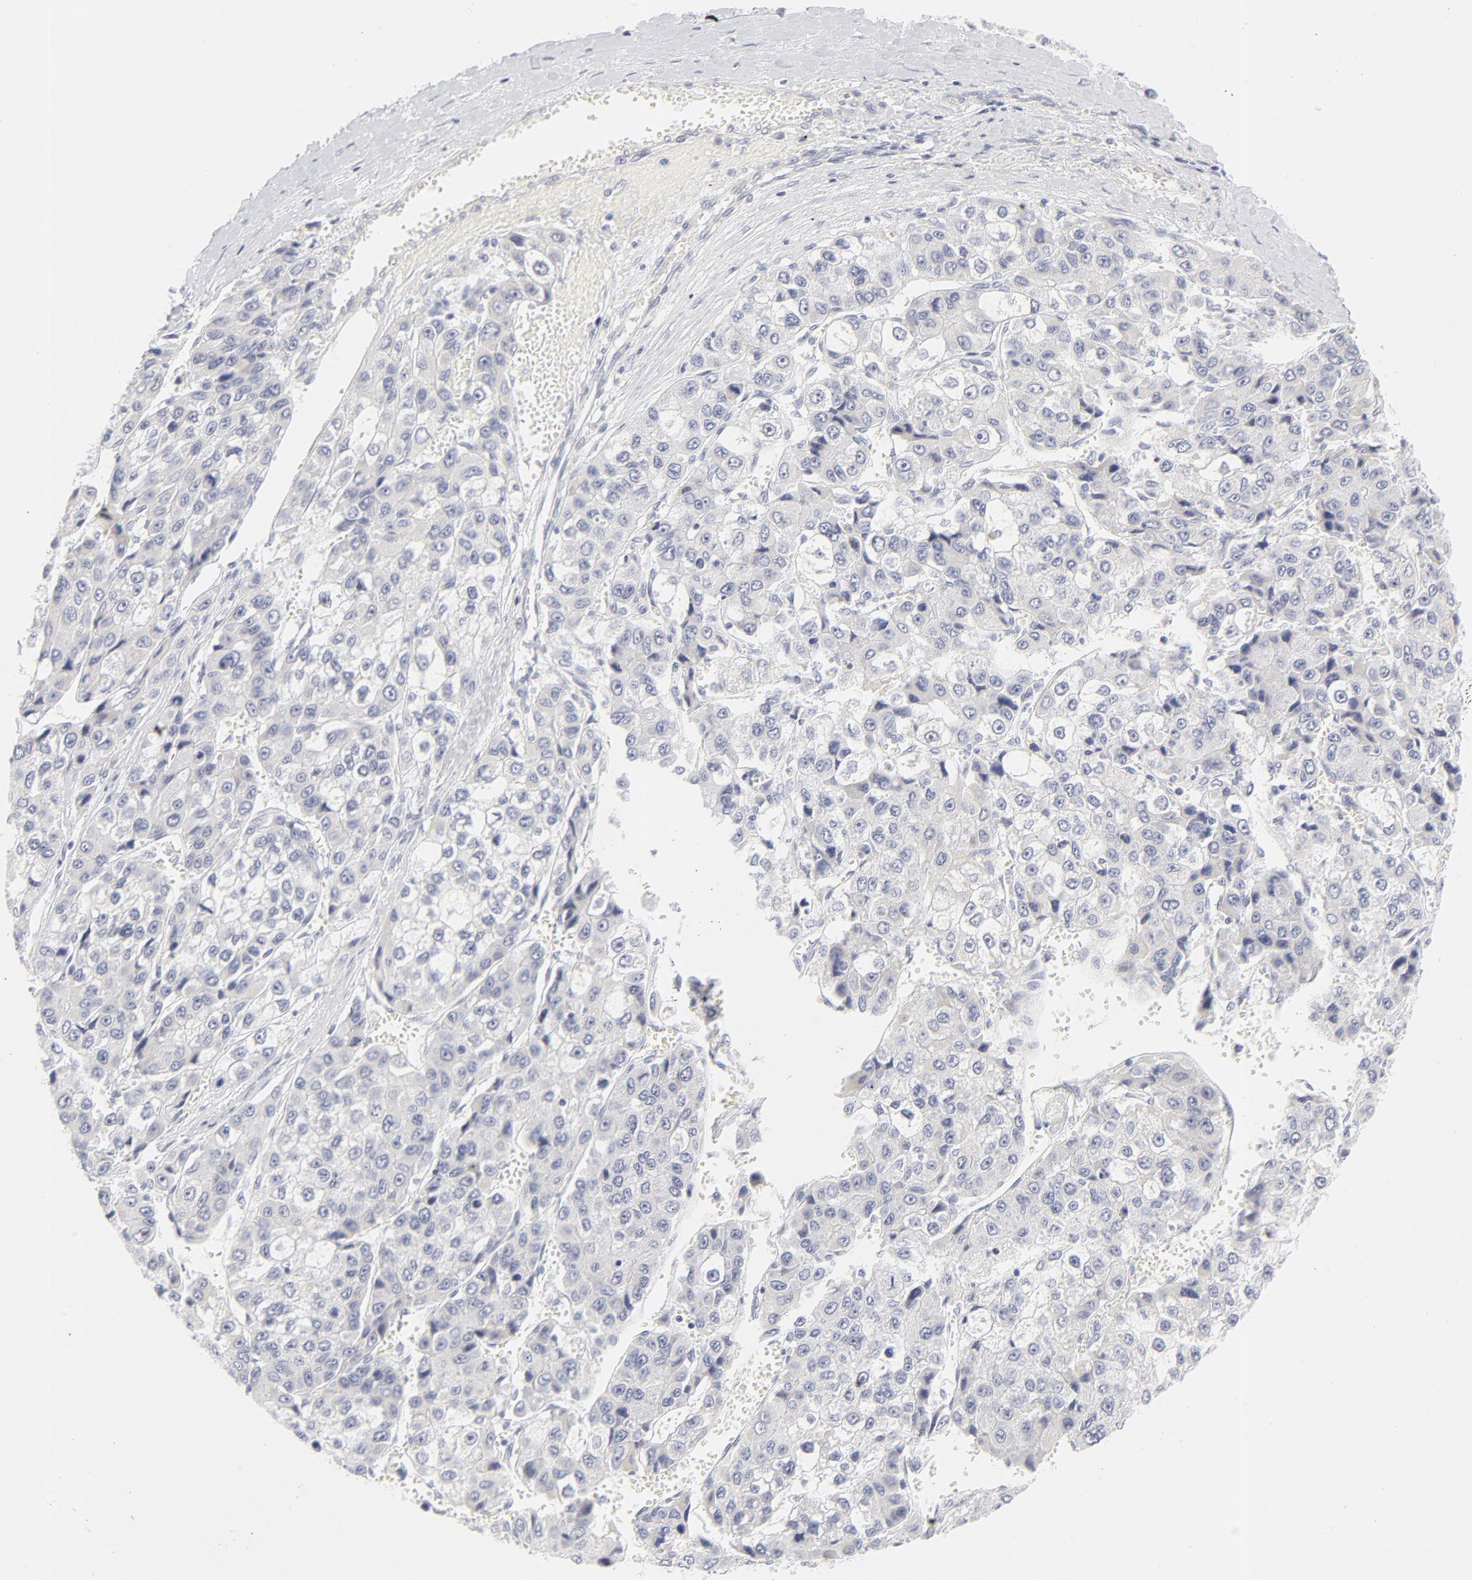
{"staining": {"intensity": "negative", "quantity": "none", "location": "none"}, "tissue": "liver cancer", "cell_type": "Tumor cells", "image_type": "cancer", "snomed": [{"axis": "morphology", "description": "Carcinoma, Hepatocellular, NOS"}, {"axis": "topography", "description": "Liver"}], "caption": "Hepatocellular carcinoma (liver) was stained to show a protein in brown. There is no significant positivity in tumor cells.", "gene": "NPNT", "patient": {"sex": "female", "age": 66}}